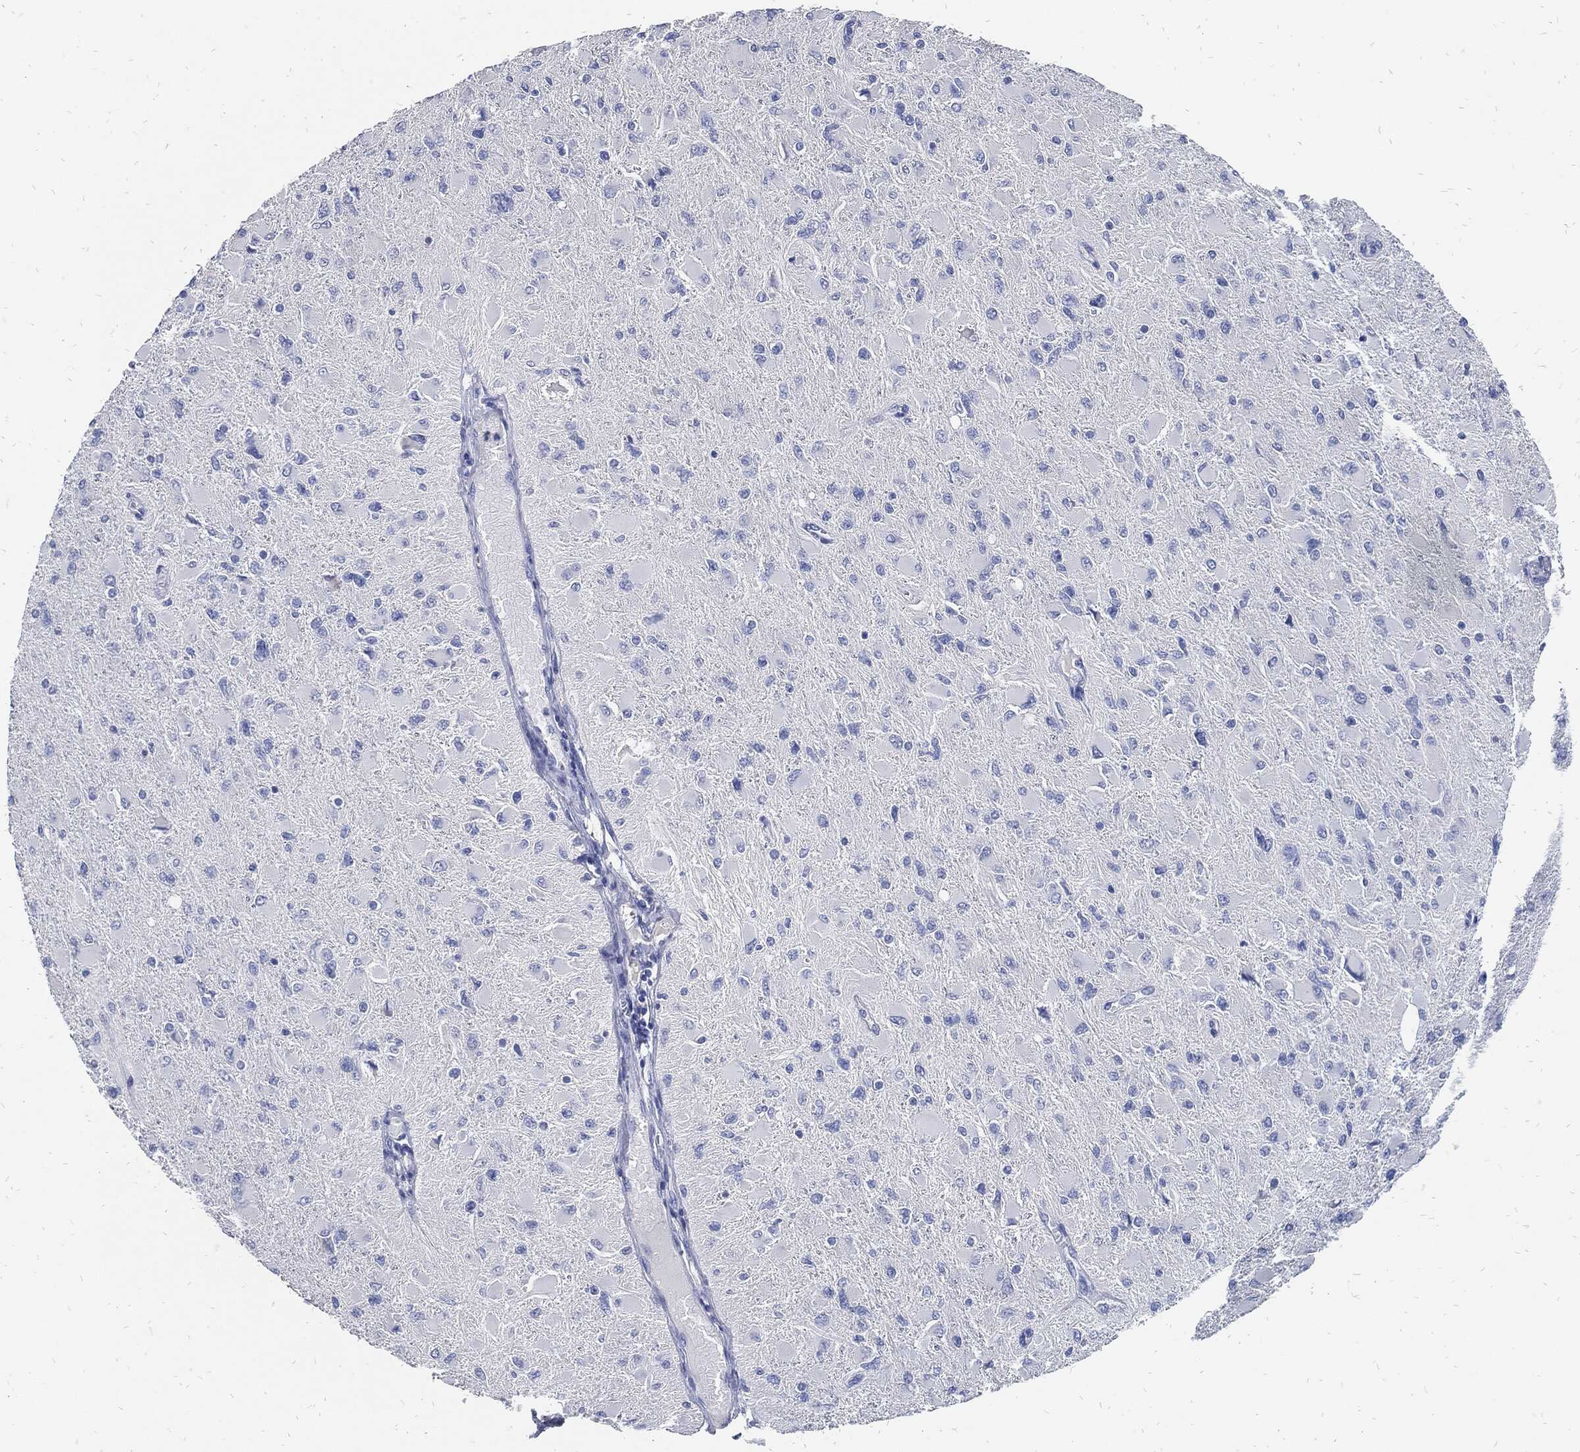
{"staining": {"intensity": "negative", "quantity": "none", "location": "none"}, "tissue": "glioma", "cell_type": "Tumor cells", "image_type": "cancer", "snomed": [{"axis": "morphology", "description": "Glioma, malignant, High grade"}, {"axis": "topography", "description": "Cerebral cortex"}], "caption": "High magnification brightfield microscopy of glioma stained with DAB (3,3'-diaminobenzidine) (brown) and counterstained with hematoxylin (blue): tumor cells show no significant expression.", "gene": "FABP4", "patient": {"sex": "female", "age": 36}}